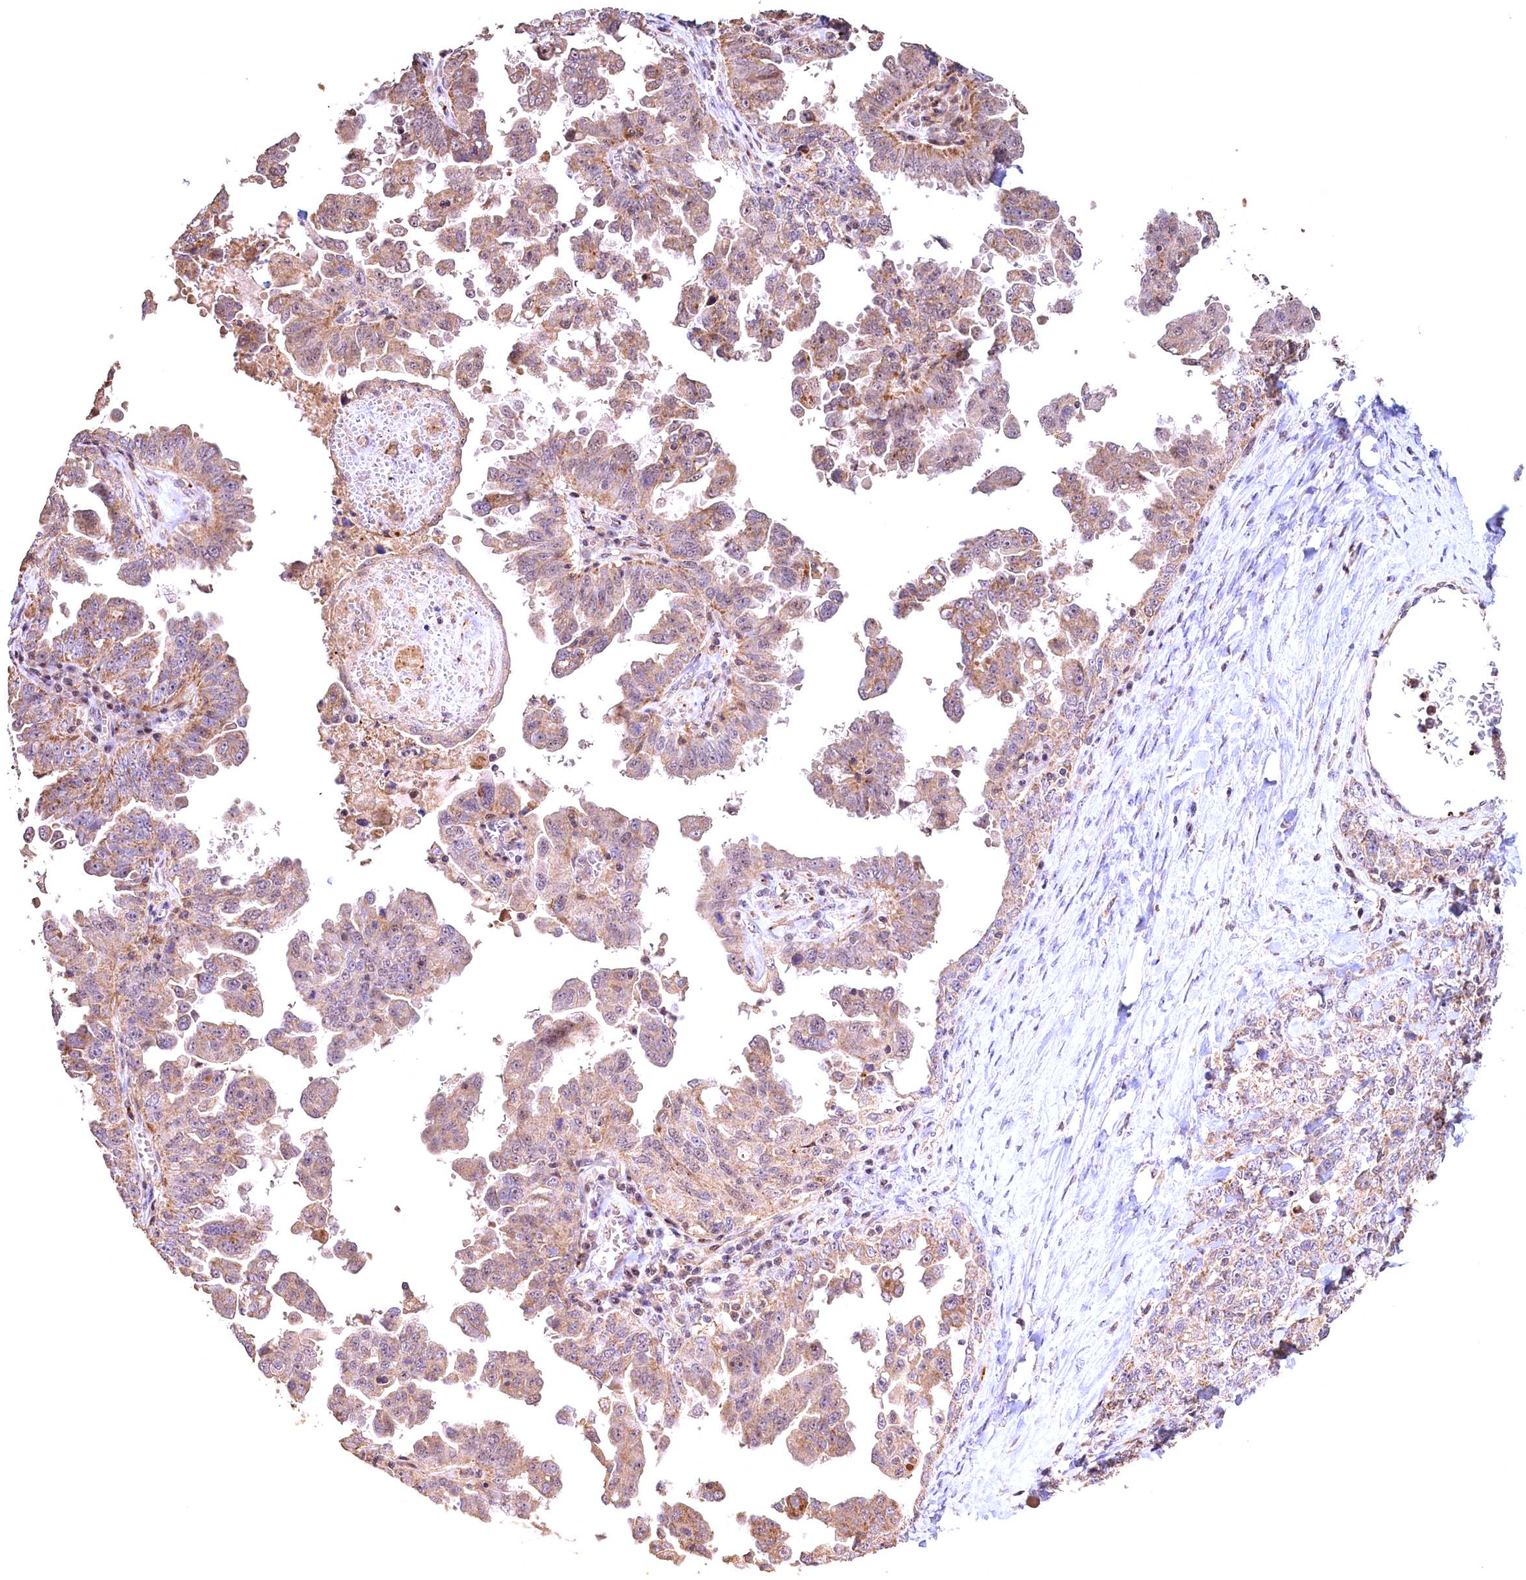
{"staining": {"intensity": "moderate", "quantity": ">75%", "location": "cytoplasmic/membranous"}, "tissue": "ovarian cancer", "cell_type": "Tumor cells", "image_type": "cancer", "snomed": [{"axis": "morphology", "description": "Carcinoma, endometroid"}, {"axis": "topography", "description": "Ovary"}], "caption": "Protein staining by immunohistochemistry shows moderate cytoplasmic/membranous expression in approximately >75% of tumor cells in endometroid carcinoma (ovarian).", "gene": "FUZ", "patient": {"sex": "female", "age": 62}}